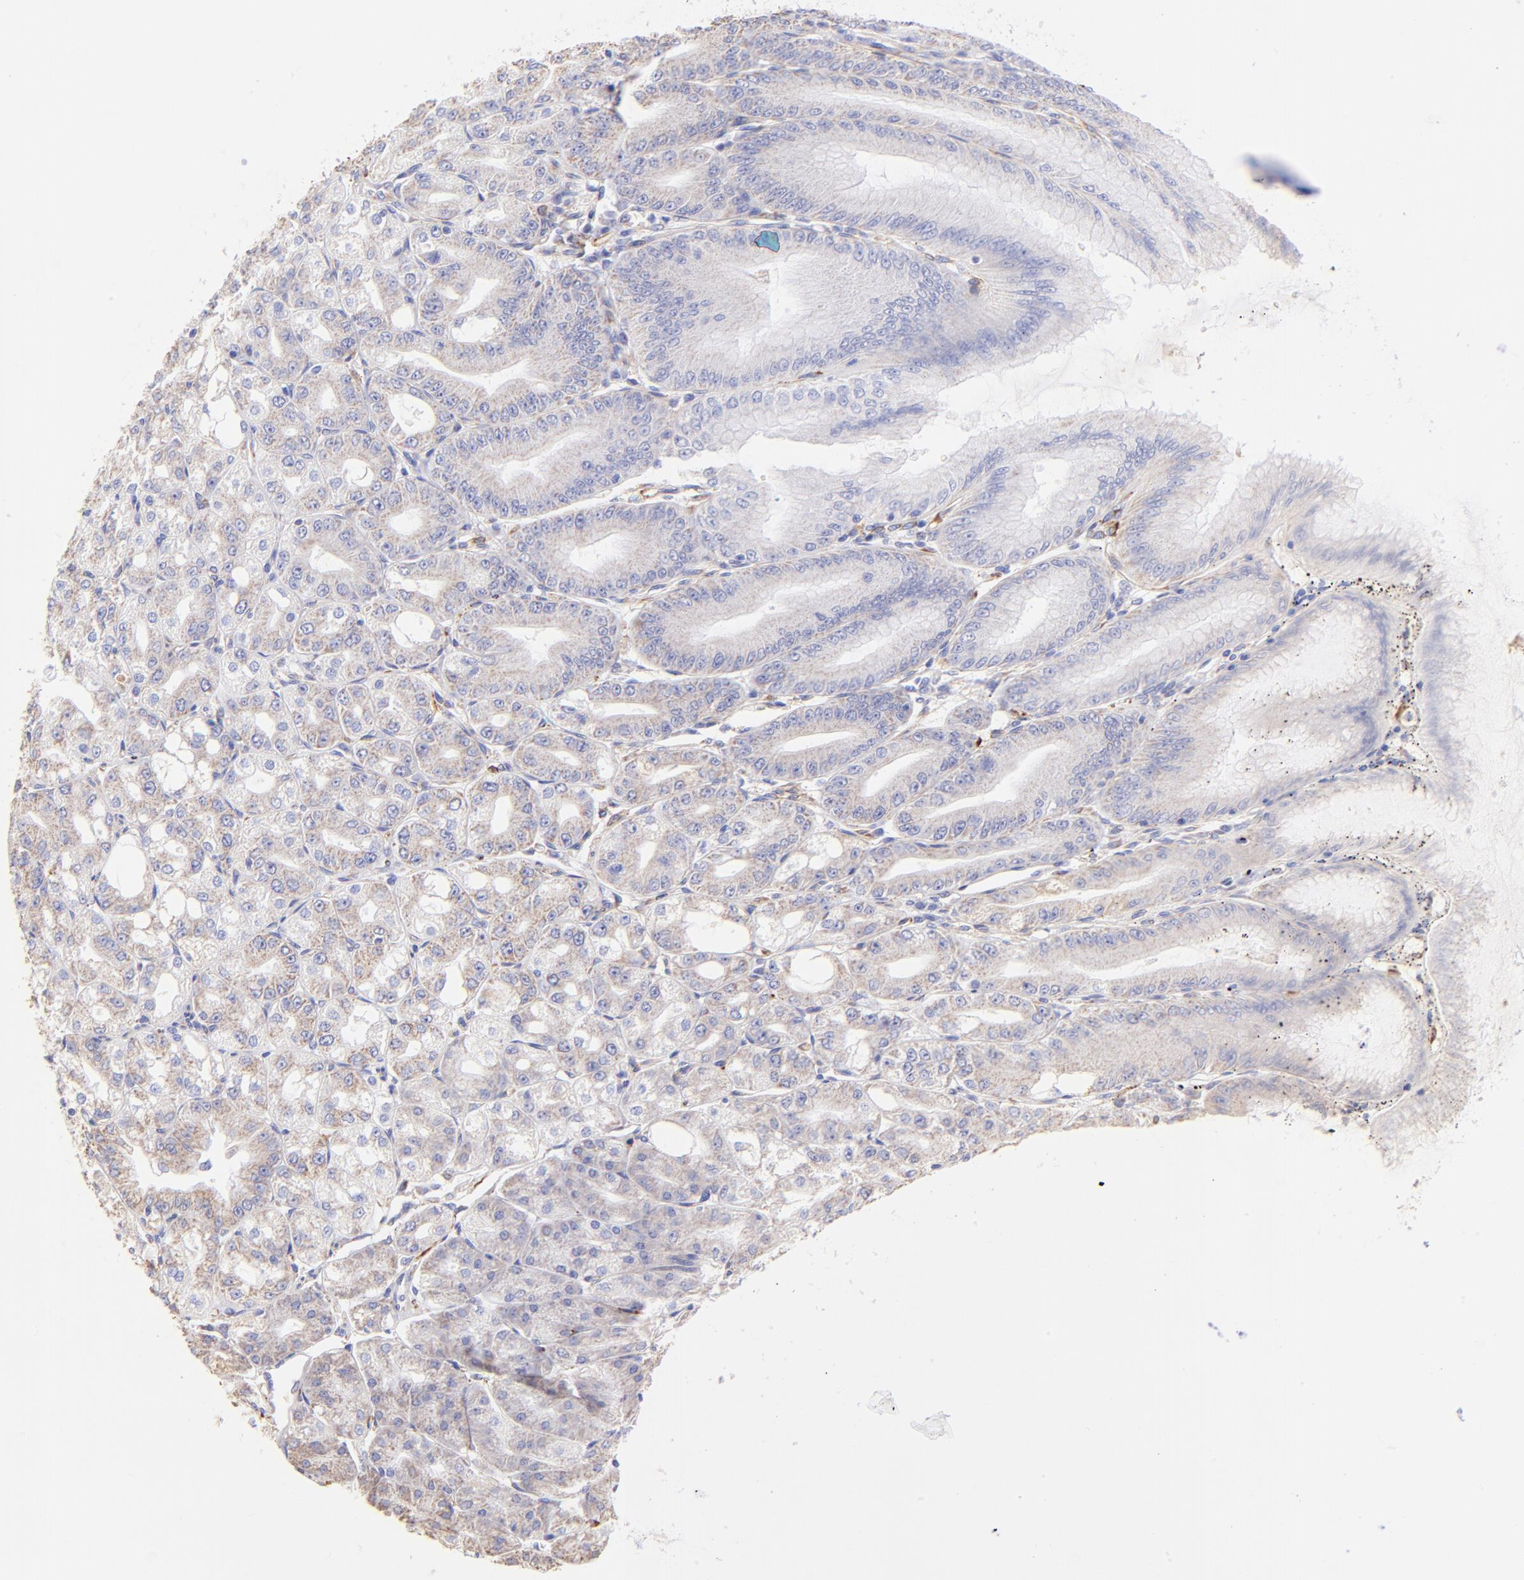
{"staining": {"intensity": "weak", "quantity": ">75%", "location": "cytoplasmic/membranous"}, "tissue": "stomach", "cell_type": "Glandular cells", "image_type": "normal", "snomed": [{"axis": "morphology", "description": "Normal tissue, NOS"}, {"axis": "topography", "description": "Stomach, lower"}], "caption": "Immunohistochemistry photomicrograph of unremarkable stomach stained for a protein (brown), which demonstrates low levels of weak cytoplasmic/membranous positivity in approximately >75% of glandular cells.", "gene": "SPARC", "patient": {"sex": "male", "age": 71}}